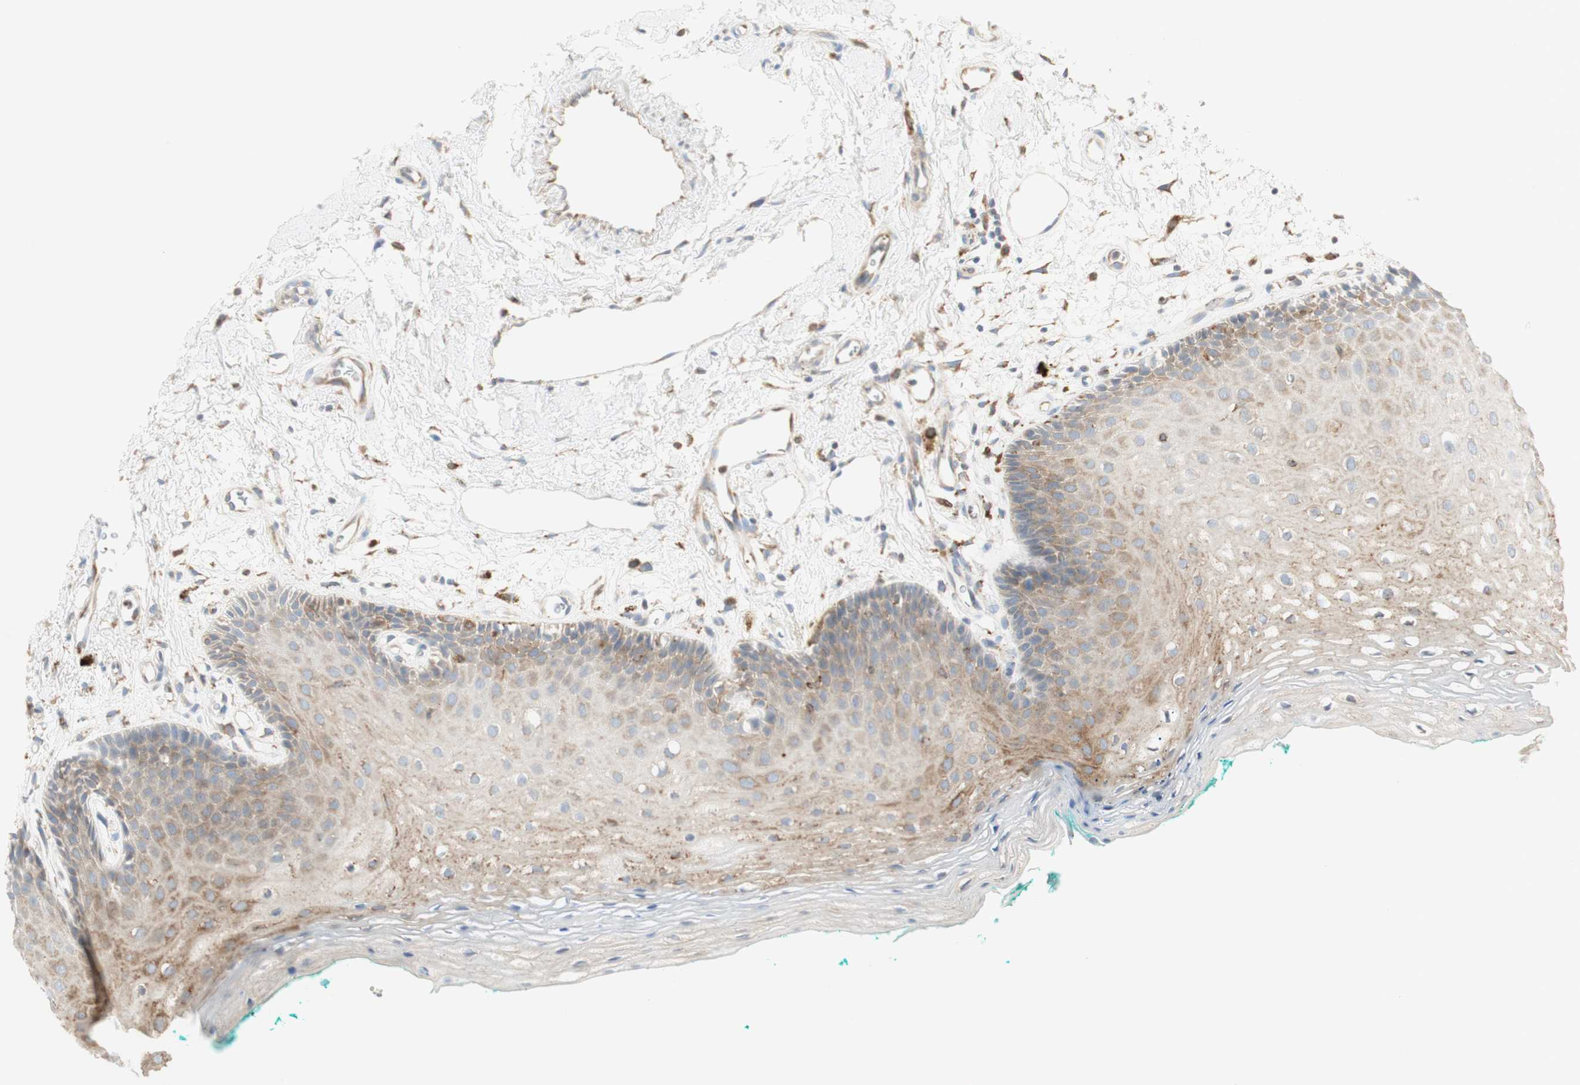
{"staining": {"intensity": "moderate", "quantity": ">75%", "location": "cytoplasmic/membranous"}, "tissue": "oral mucosa", "cell_type": "Squamous epithelial cells", "image_type": "normal", "snomed": [{"axis": "morphology", "description": "Normal tissue, NOS"}, {"axis": "topography", "description": "Skeletal muscle"}, {"axis": "topography", "description": "Oral tissue"}, {"axis": "topography", "description": "Peripheral nerve tissue"}], "caption": "Protein staining reveals moderate cytoplasmic/membranous expression in approximately >75% of squamous epithelial cells in benign oral mucosa. Nuclei are stained in blue.", "gene": "MANF", "patient": {"sex": "female", "age": 84}}